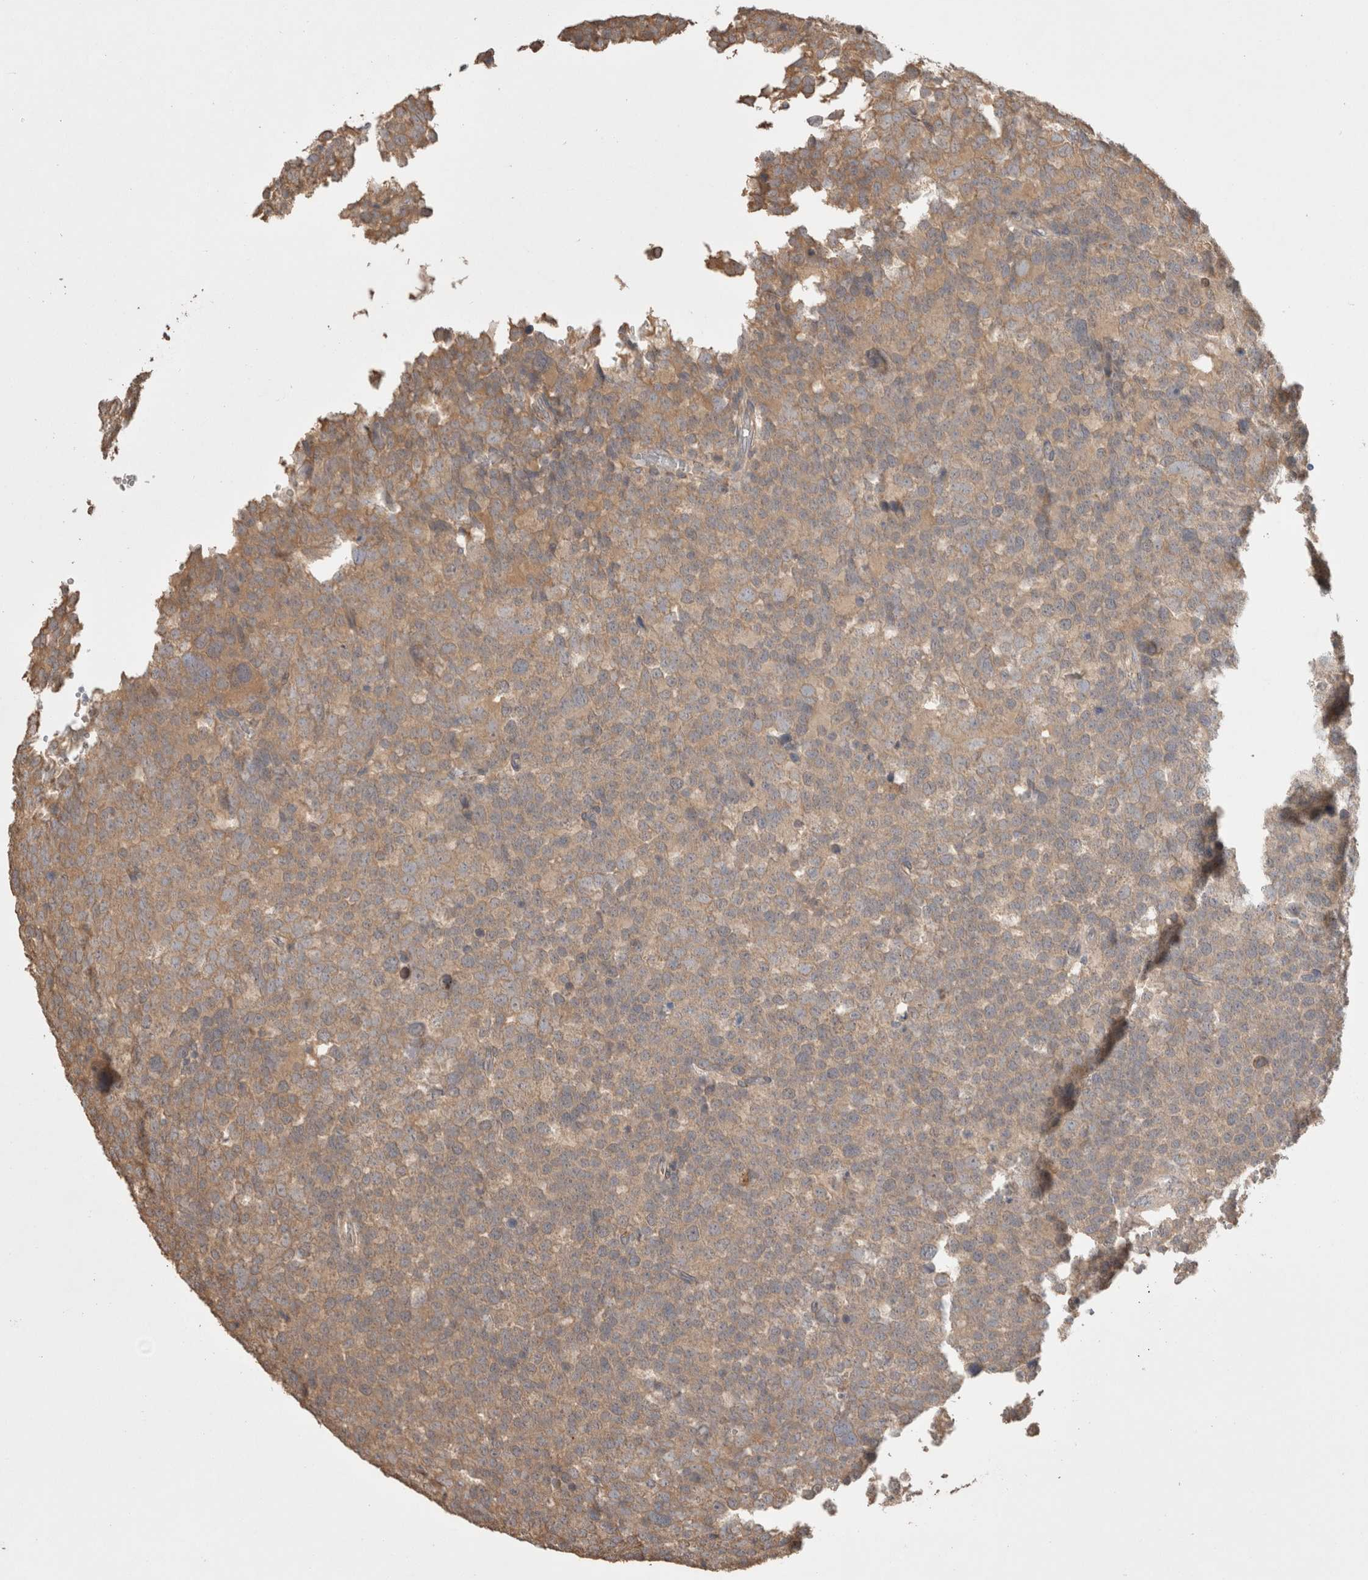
{"staining": {"intensity": "moderate", "quantity": ">75%", "location": "cytoplasmic/membranous"}, "tissue": "testis cancer", "cell_type": "Tumor cells", "image_type": "cancer", "snomed": [{"axis": "morphology", "description": "Seminoma, NOS"}, {"axis": "topography", "description": "Testis"}], "caption": "The image displays immunohistochemical staining of testis cancer (seminoma). There is moderate cytoplasmic/membranous positivity is seen in about >75% of tumor cells.", "gene": "HROB", "patient": {"sex": "male", "age": 71}}